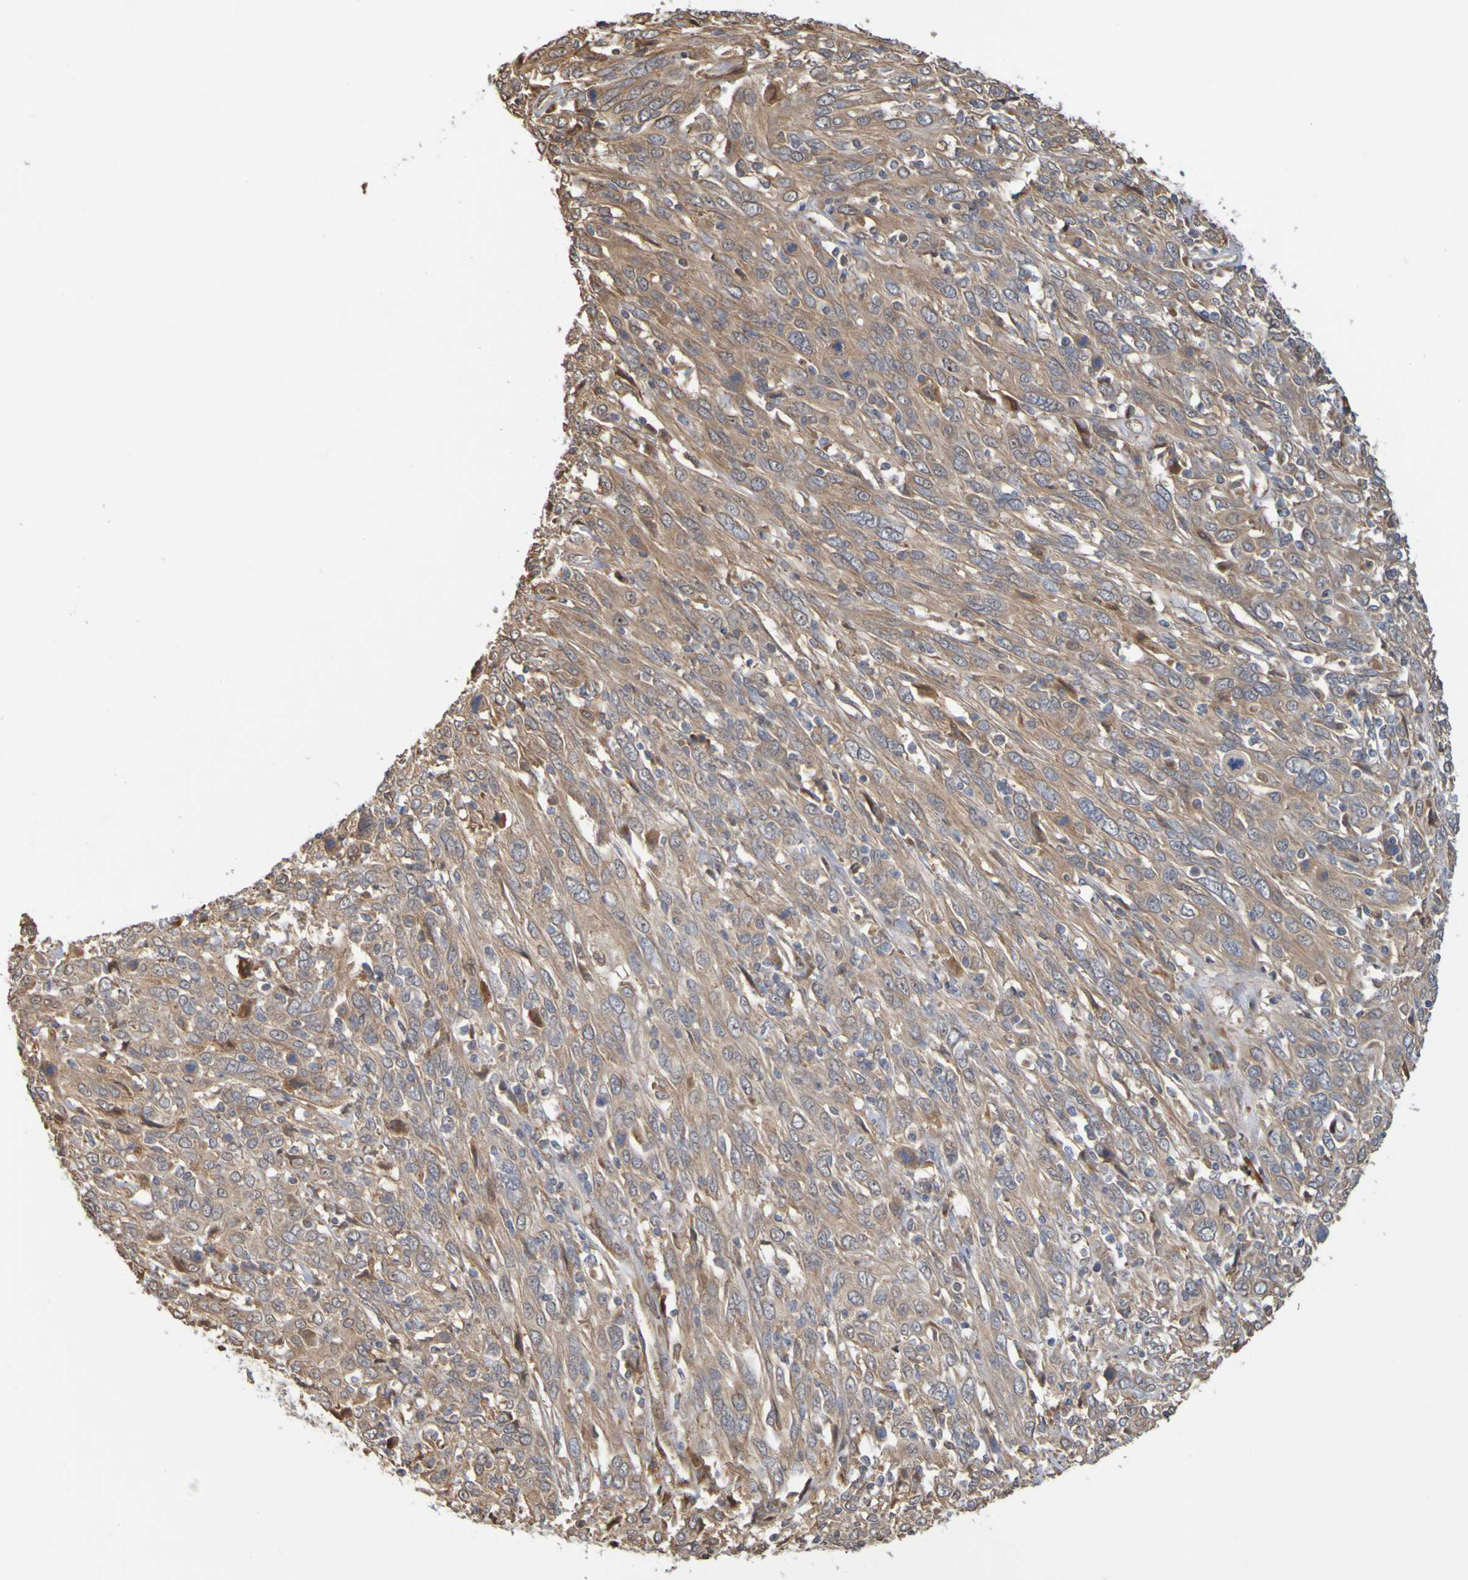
{"staining": {"intensity": "moderate", "quantity": ">75%", "location": "cytoplasmic/membranous"}, "tissue": "cervical cancer", "cell_type": "Tumor cells", "image_type": "cancer", "snomed": [{"axis": "morphology", "description": "Squamous cell carcinoma, NOS"}, {"axis": "topography", "description": "Cervix"}], "caption": "Immunohistochemistry (IHC) (DAB) staining of cervical cancer demonstrates moderate cytoplasmic/membranous protein positivity in approximately >75% of tumor cells.", "gene": "TMBIM1", "patient": {"sex": "female", "age": 46}}